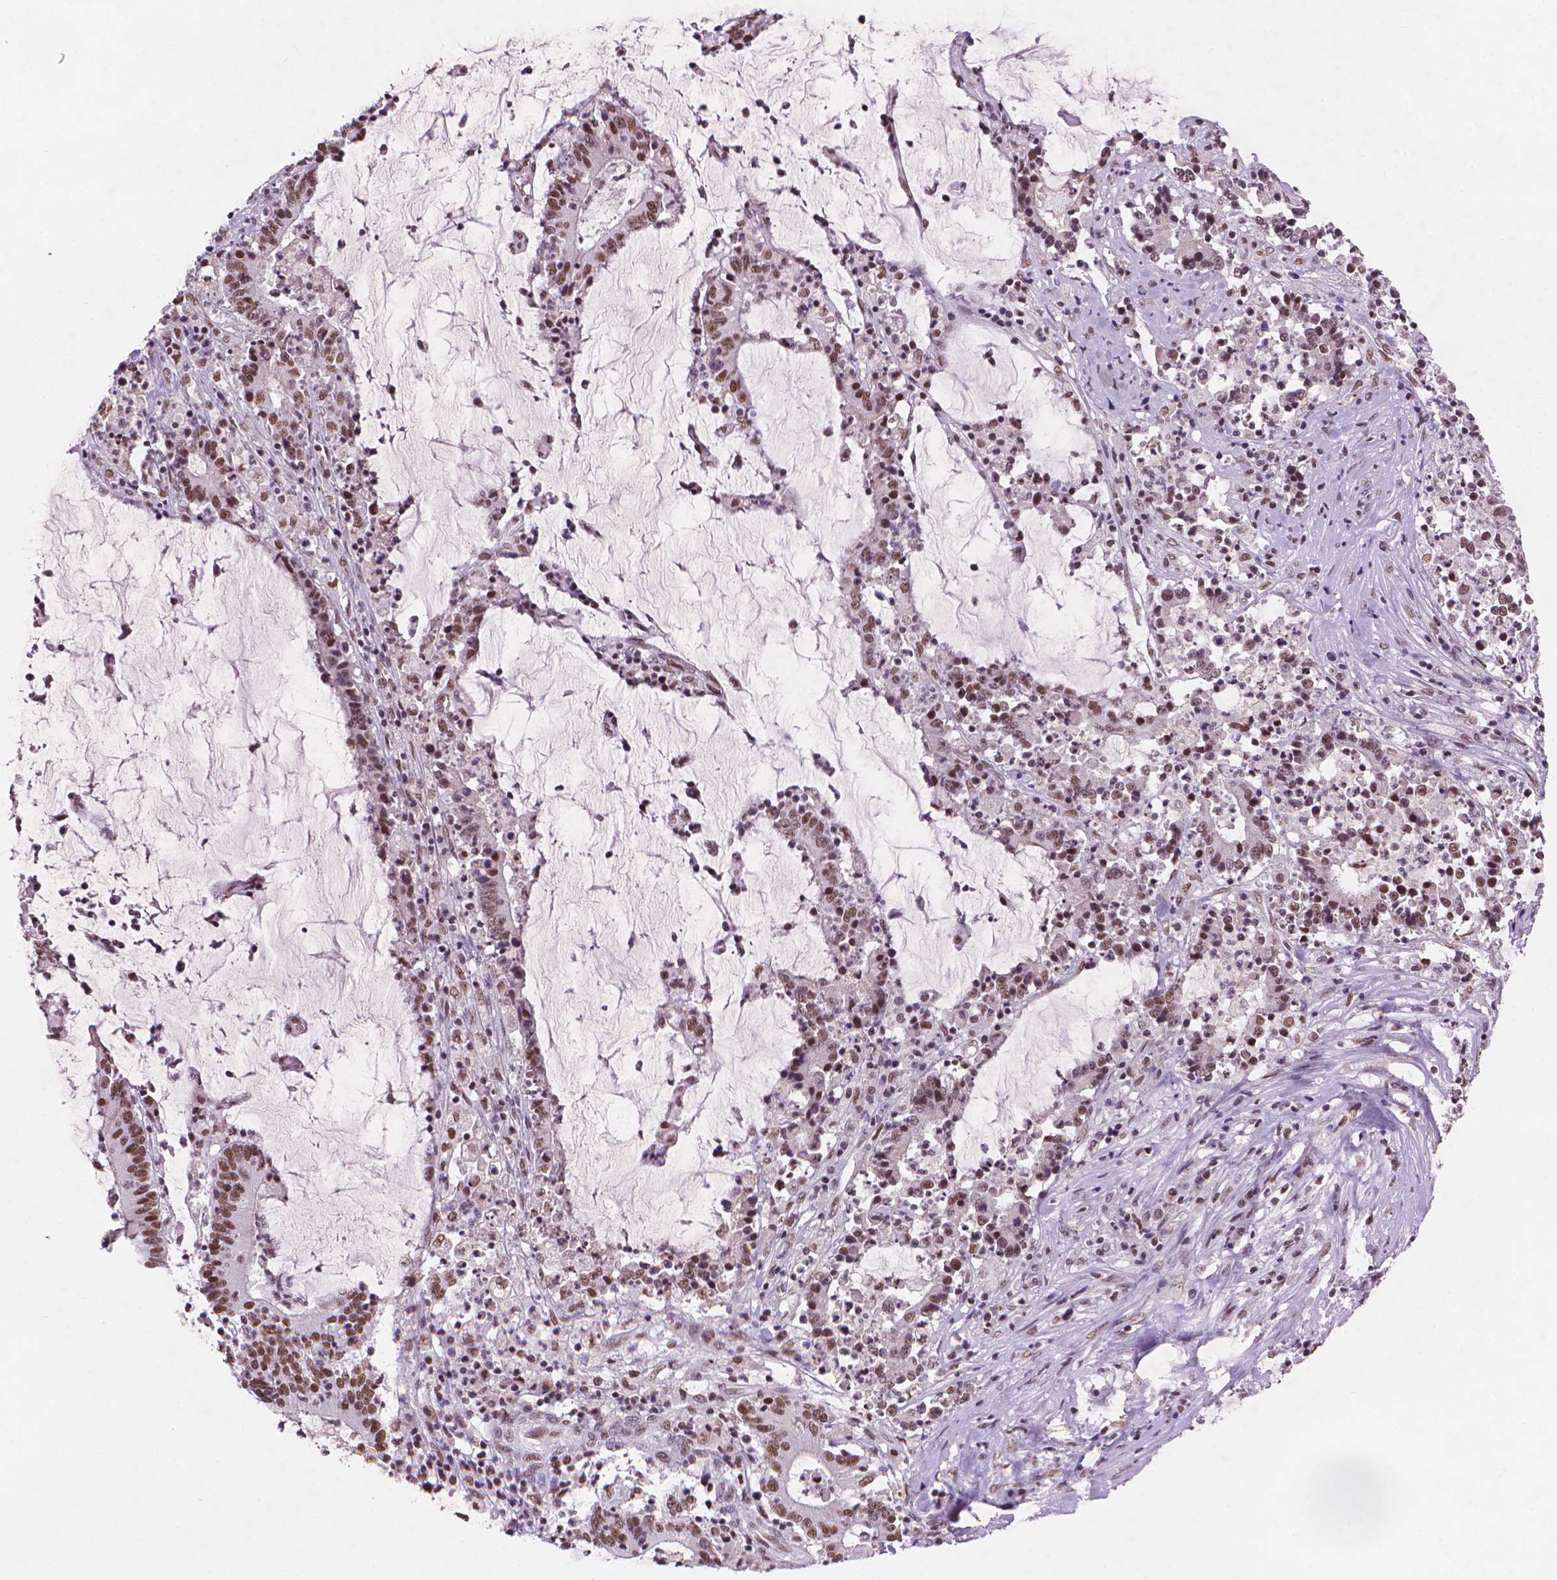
{"staining": {"intensity": "moderate", "quantity": ">75%", "location": "nuclear"}, "tissue": "stomach cancer", "cell_type": "Tumor cells", "image_type": "cancer", "snomed": [{"axis": "morphology", "description": "Adenocarcinoma, NOS"}, {"axis": "topography", "description": "Stomach, upper"}], "caption": "Tumor cells reveal medium levels of moderate nuclear staining in about >75% of cells in stomach cancer (adenocarcinoma). The staining was performed using DAB (3,3'-diaminobenzidine), with brown indicating positive protein expression. Nuclei are stained blue with hematoxylin.", "gene": "RPA4", "patient": {"sex": "male", "age": 68}}